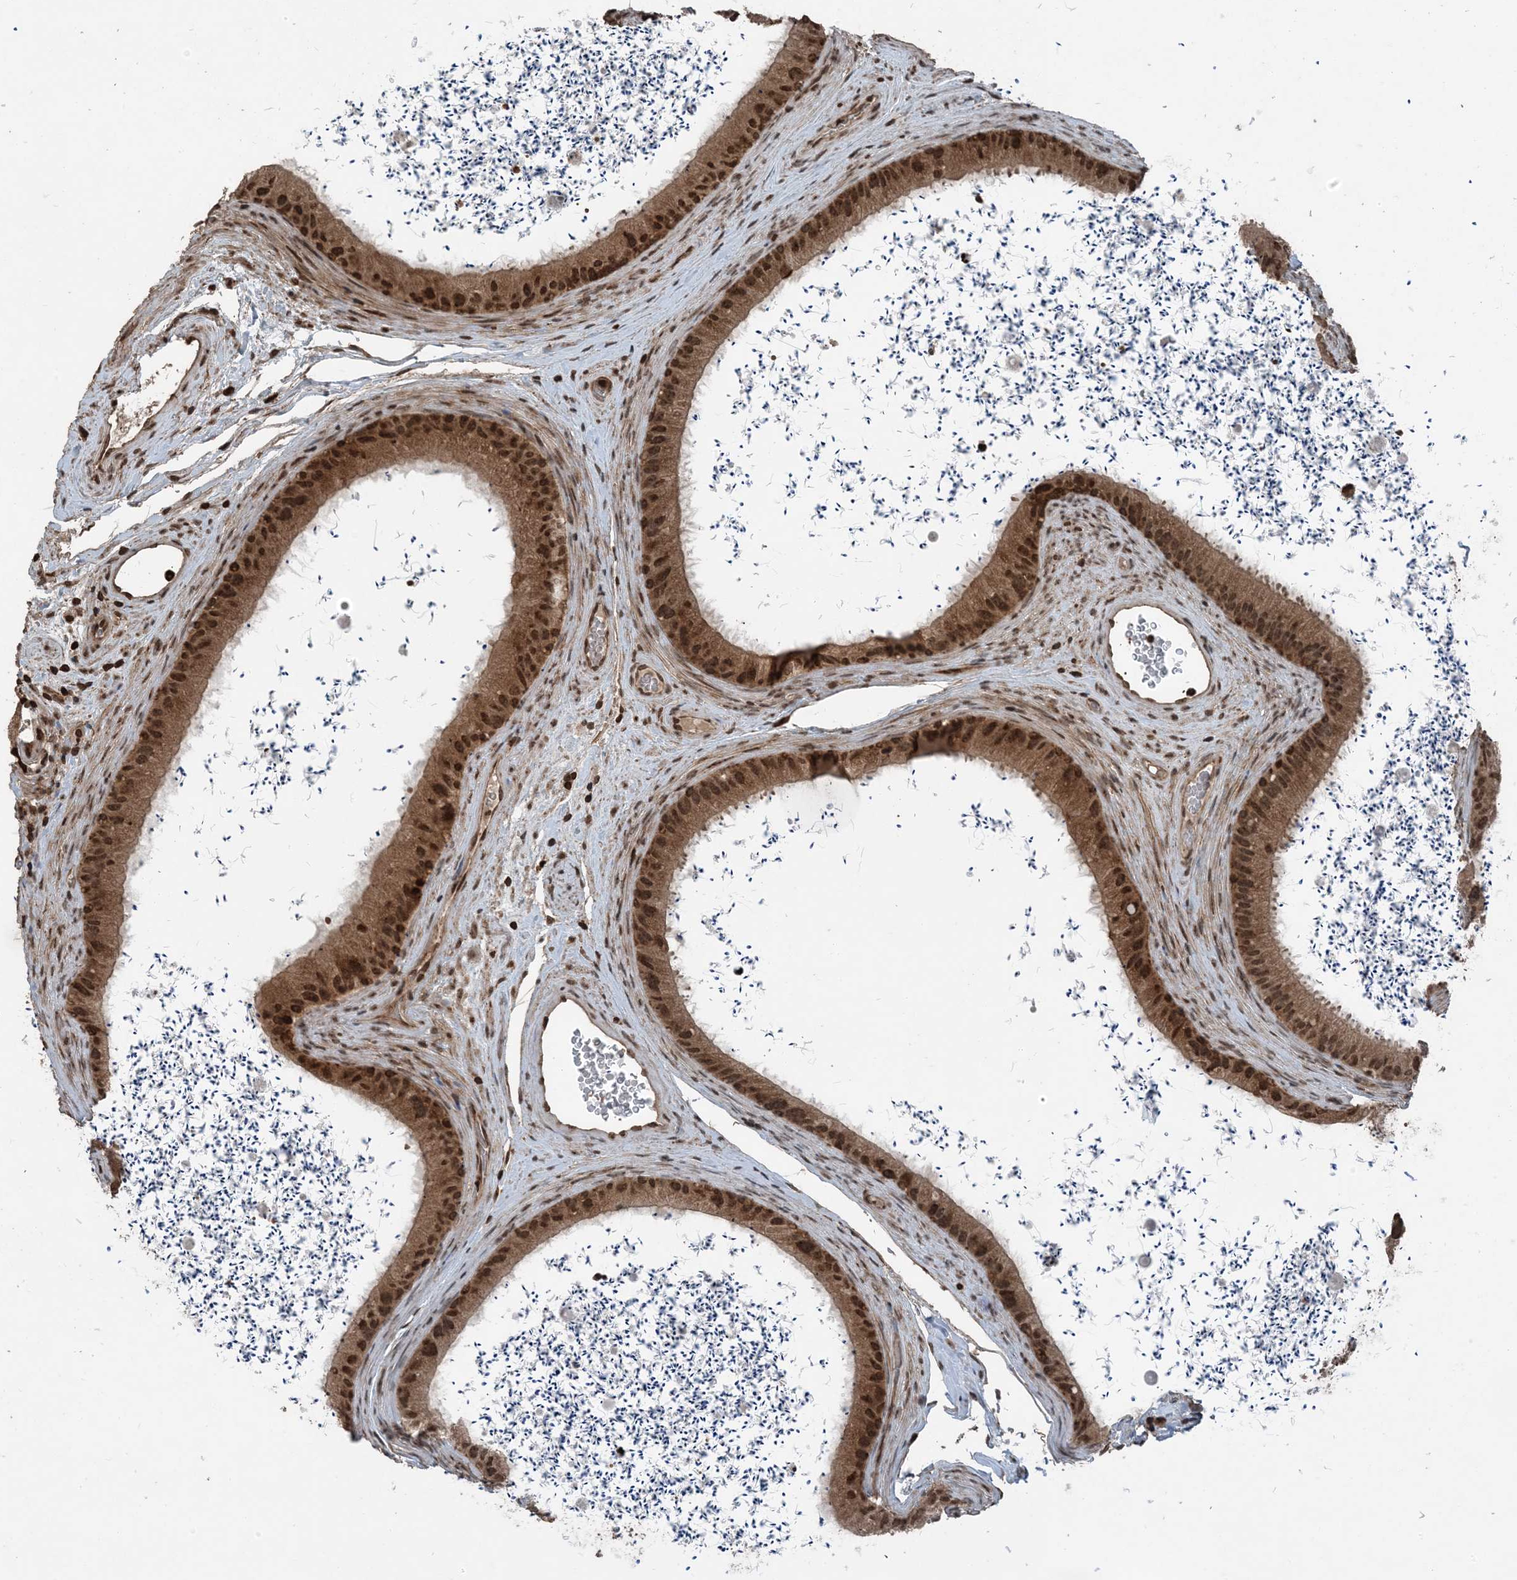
{"staining": {"intensity": "moderate", "quantity": ">75%", "location": "cytoplasmic/membranous,nuclear"}, "tissue": "epididymis", "cell_type": "Glandular cells", "image_type": "normal", "snomed": [{"axis": "morphology", "description": "Normal tissue, NOS"}, {"axis": "topography", "description": "Epididymis, spermatic cord, NOS"}], "caption": "Human epididymis stained for a protein (brown) exhibits moderate cytoplasmic/membranous,nuclear positive positivity in approximately >75% of glandular cells.", "gene": "ZFAND2B", "patient": {"sex": "male", "age": 50}}